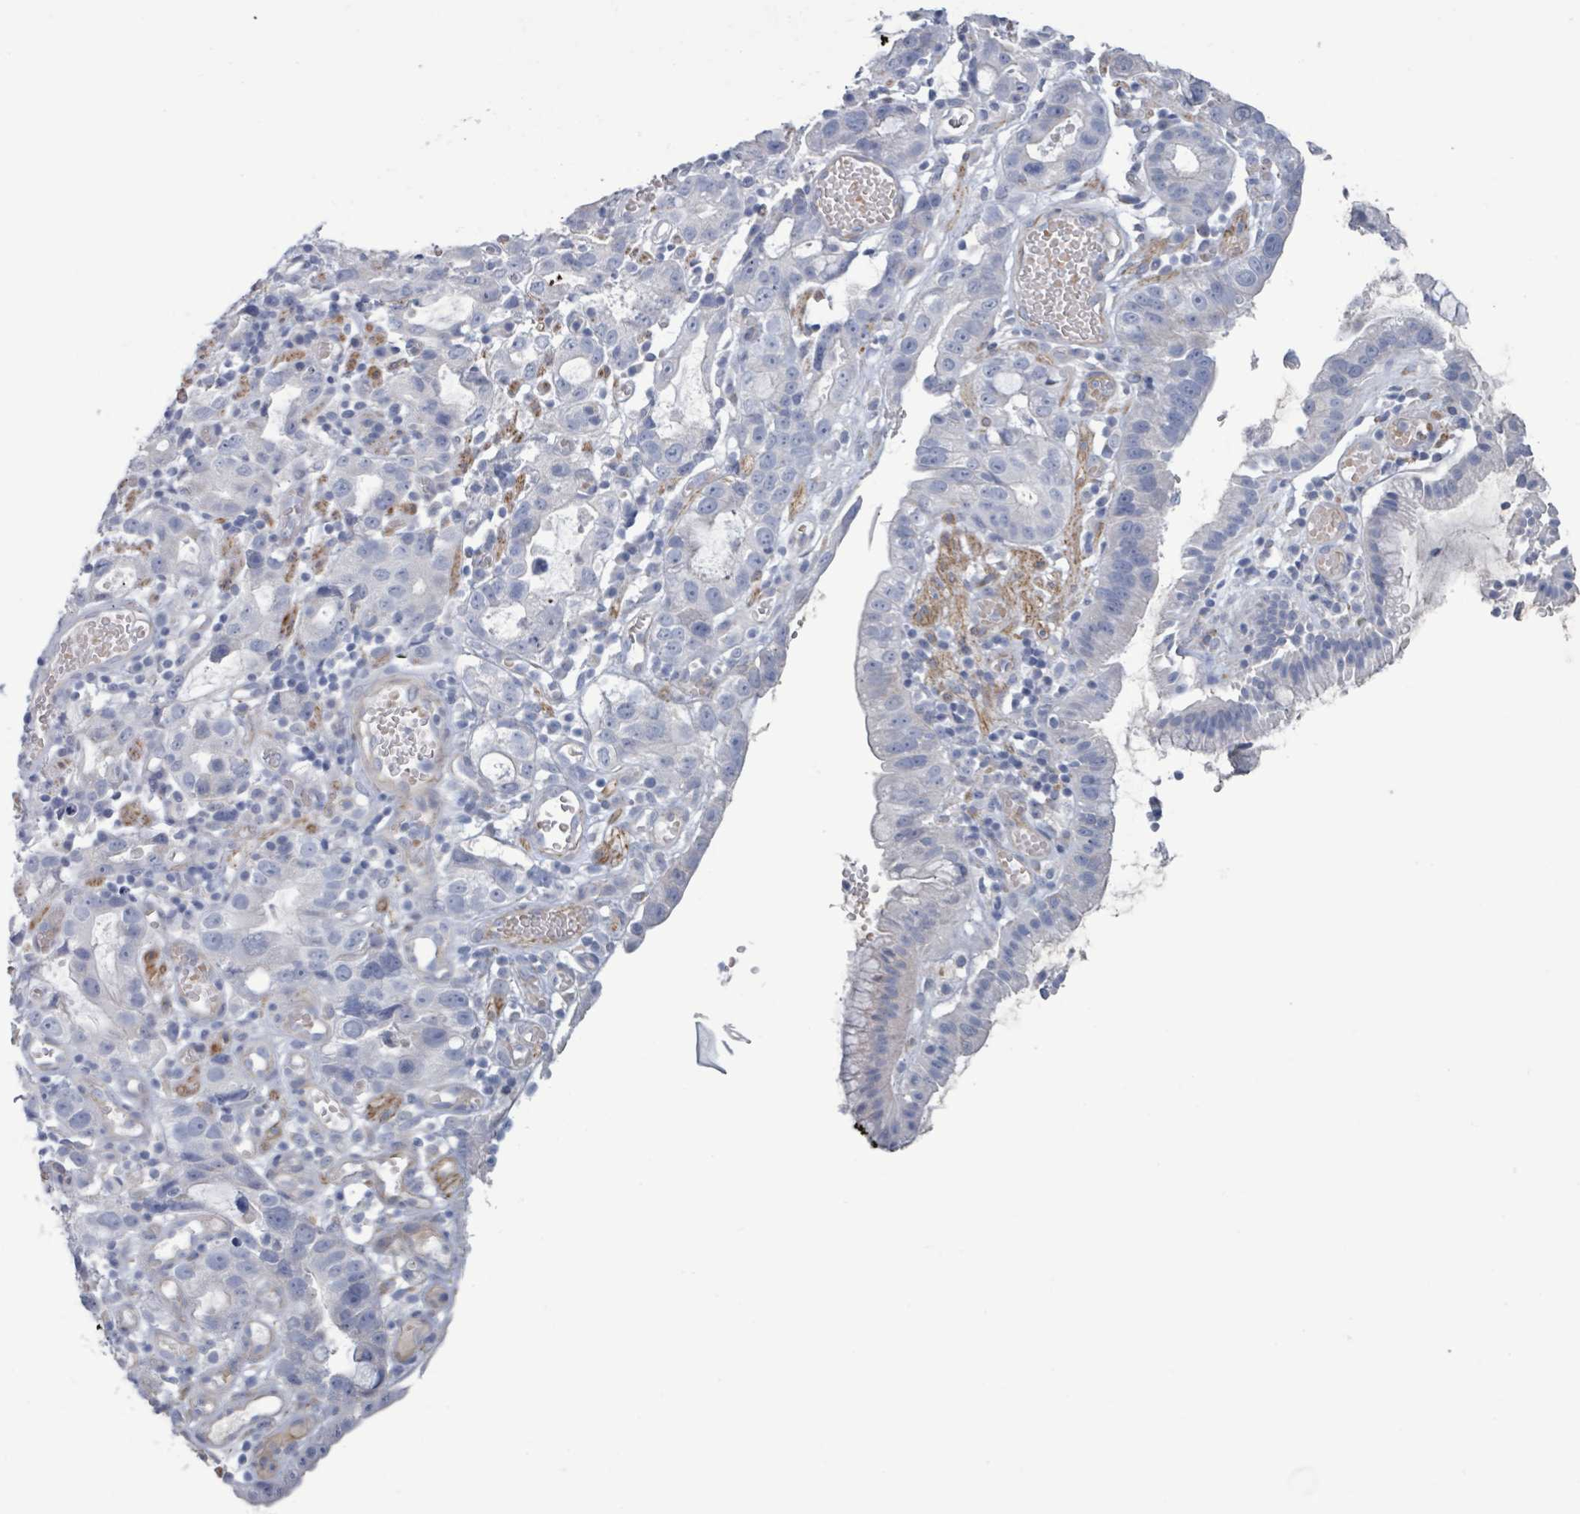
{"staining": {"intensity": "negative", "quantity": "none", "location": "none"}, "tissue": "stomach cancer", "cell_type": "Tumor cells", "image_type": "cancer", "snomed": [{"axis": "morphology", "description": "Adenocarcinoma, NOS"}, {"axis": "topography", "description": "Stomach"}], "caption": "This histopathology image is of stomach cancer stained with IHC to label a protein in brown with the nuclei are counter-stained blue. There is no staining in tumor cells.", "gene": "PKLR", "patient": {"sex": "male", "age": 55}}